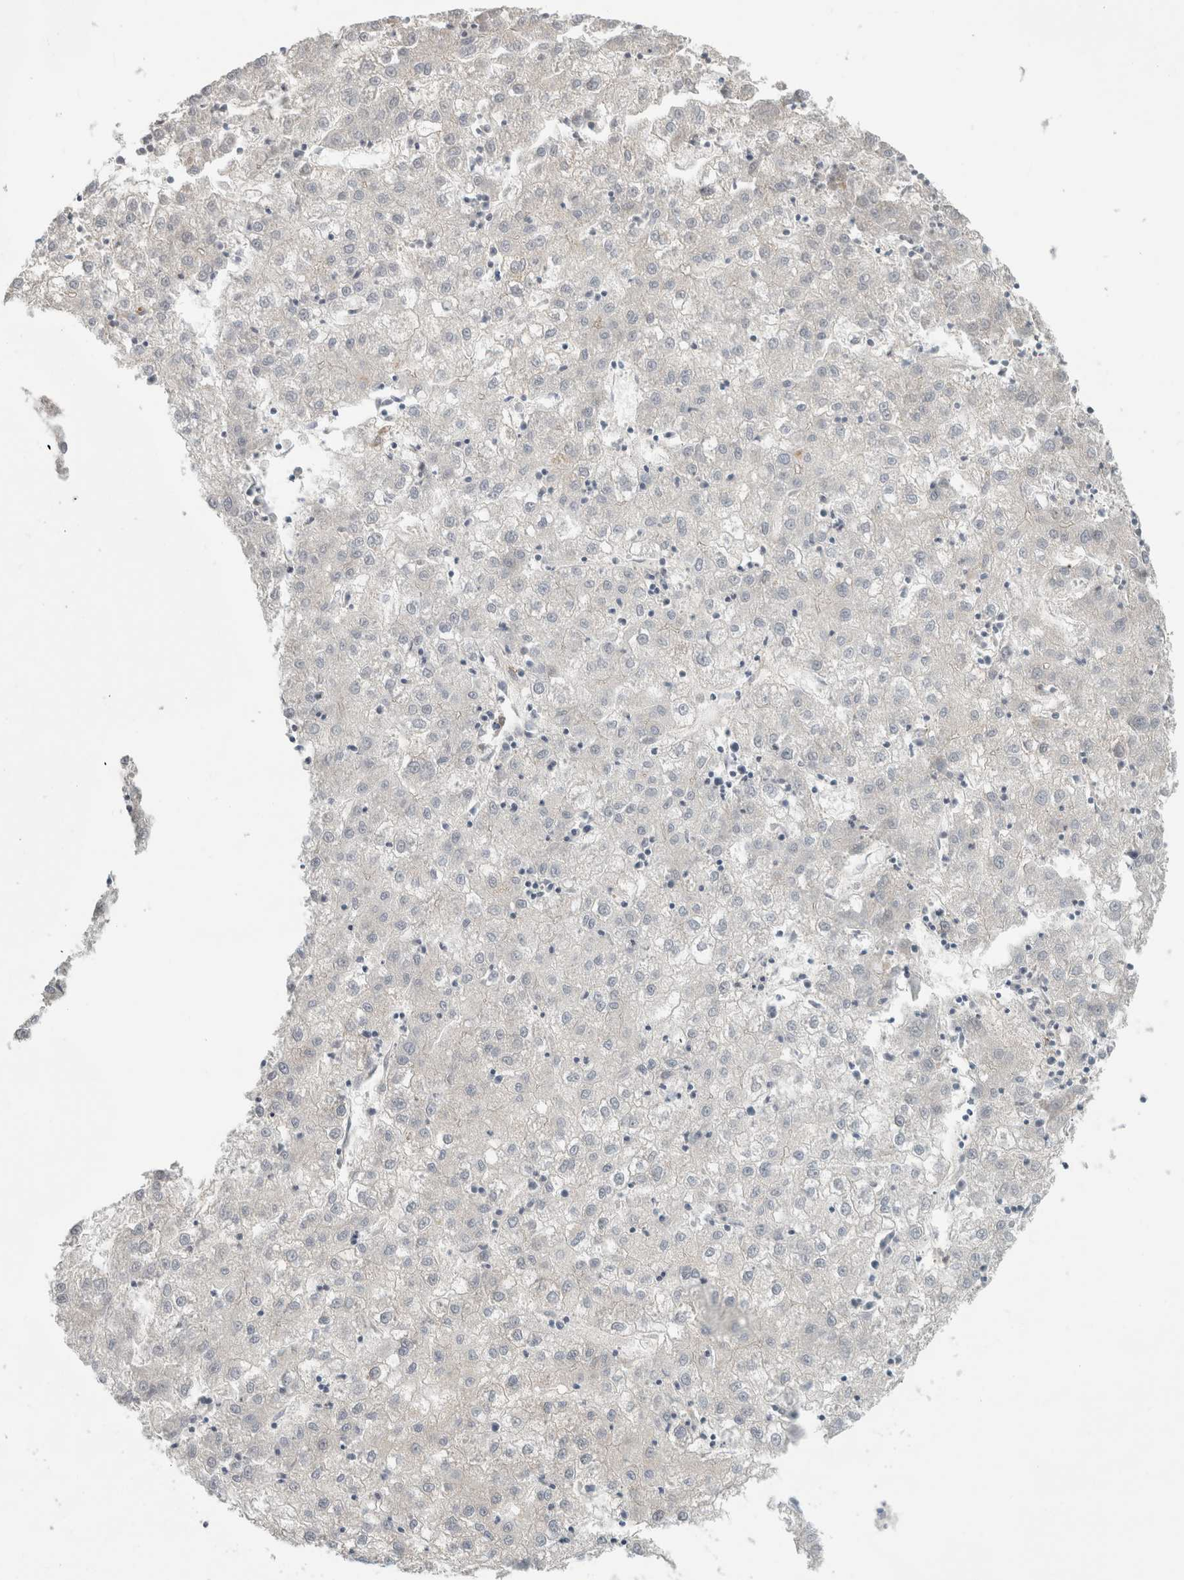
{"staining": {"intensity": "negative", "quantity": "none", "location": "none"}, "tissue": "liver cancer", "cell_type": "Tumor cells", "image_type": "cancer", "snomed": [{"axis": "morphology", "description": "Carcinoma, Hepatocellular, NOS"}, {"axis": "topography", "description": "Liver"}], "caption": "Immunohistochemistry (IHC) histopathology image of human liver cancer (hepatocellular carcinoma) stained for a protein (brown), which demonstrates no expression in tumor cells.", "gene": "KPNA5", "patient": {"sex": "male", "age": 72}}